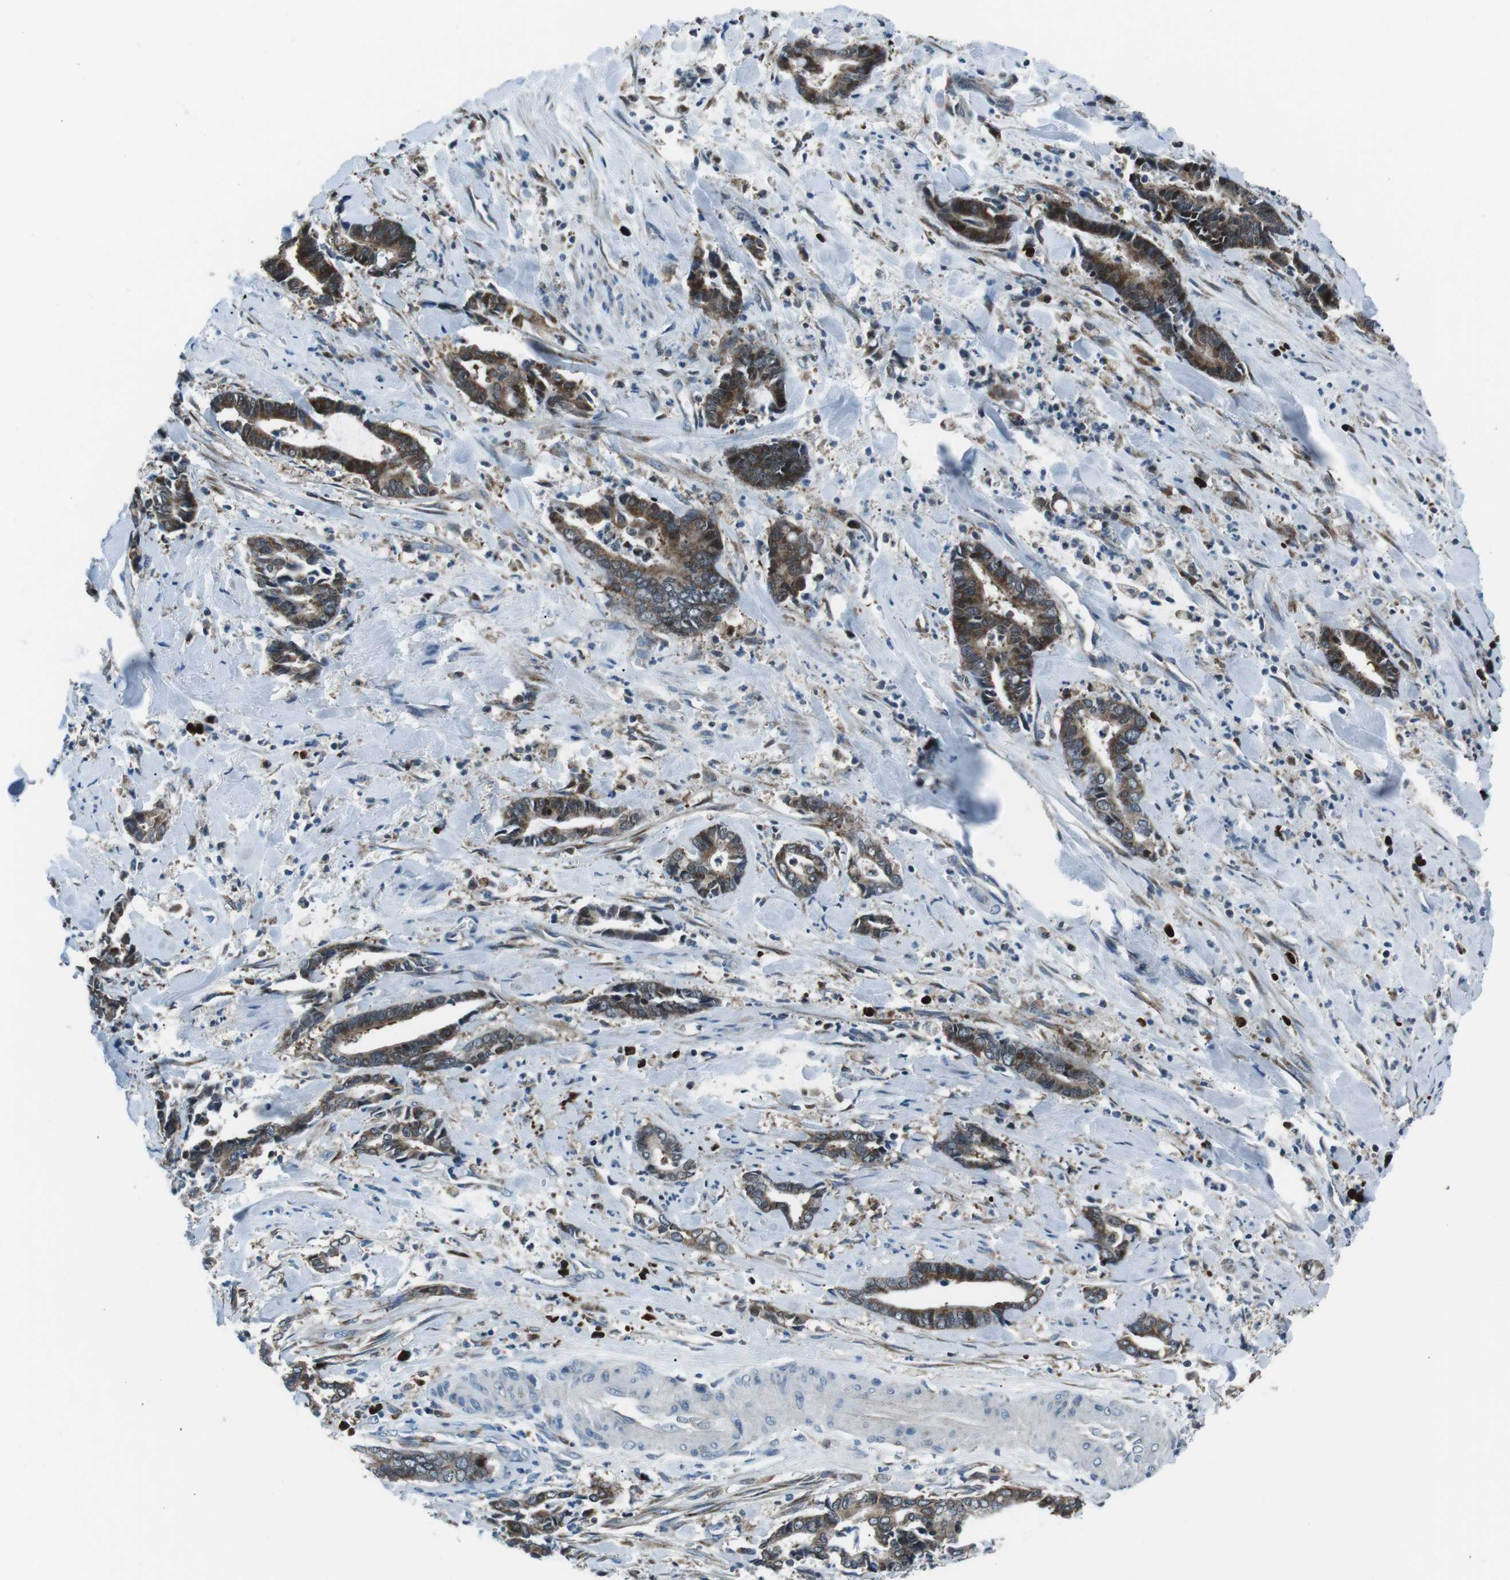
{"staining": {"intensity": "moderate", "quantity": "25%-75%", "location": "cytoplasmic/membranous"}, "tissue": "cervical cancer", "cell_type": "Tumor cells", "image_type": "cancer", "snomed": [{"axis": "morphology", "description": "Adenocarcinoma, NOS"}, {"axis": "topography", "description": "Cervix"}], "caption": "Cervical cancer stained with a protein marker exhibits moderate staining in tumor cells.", "gene": "BLNK", "patient": {"sex": "female", "age": 44}}